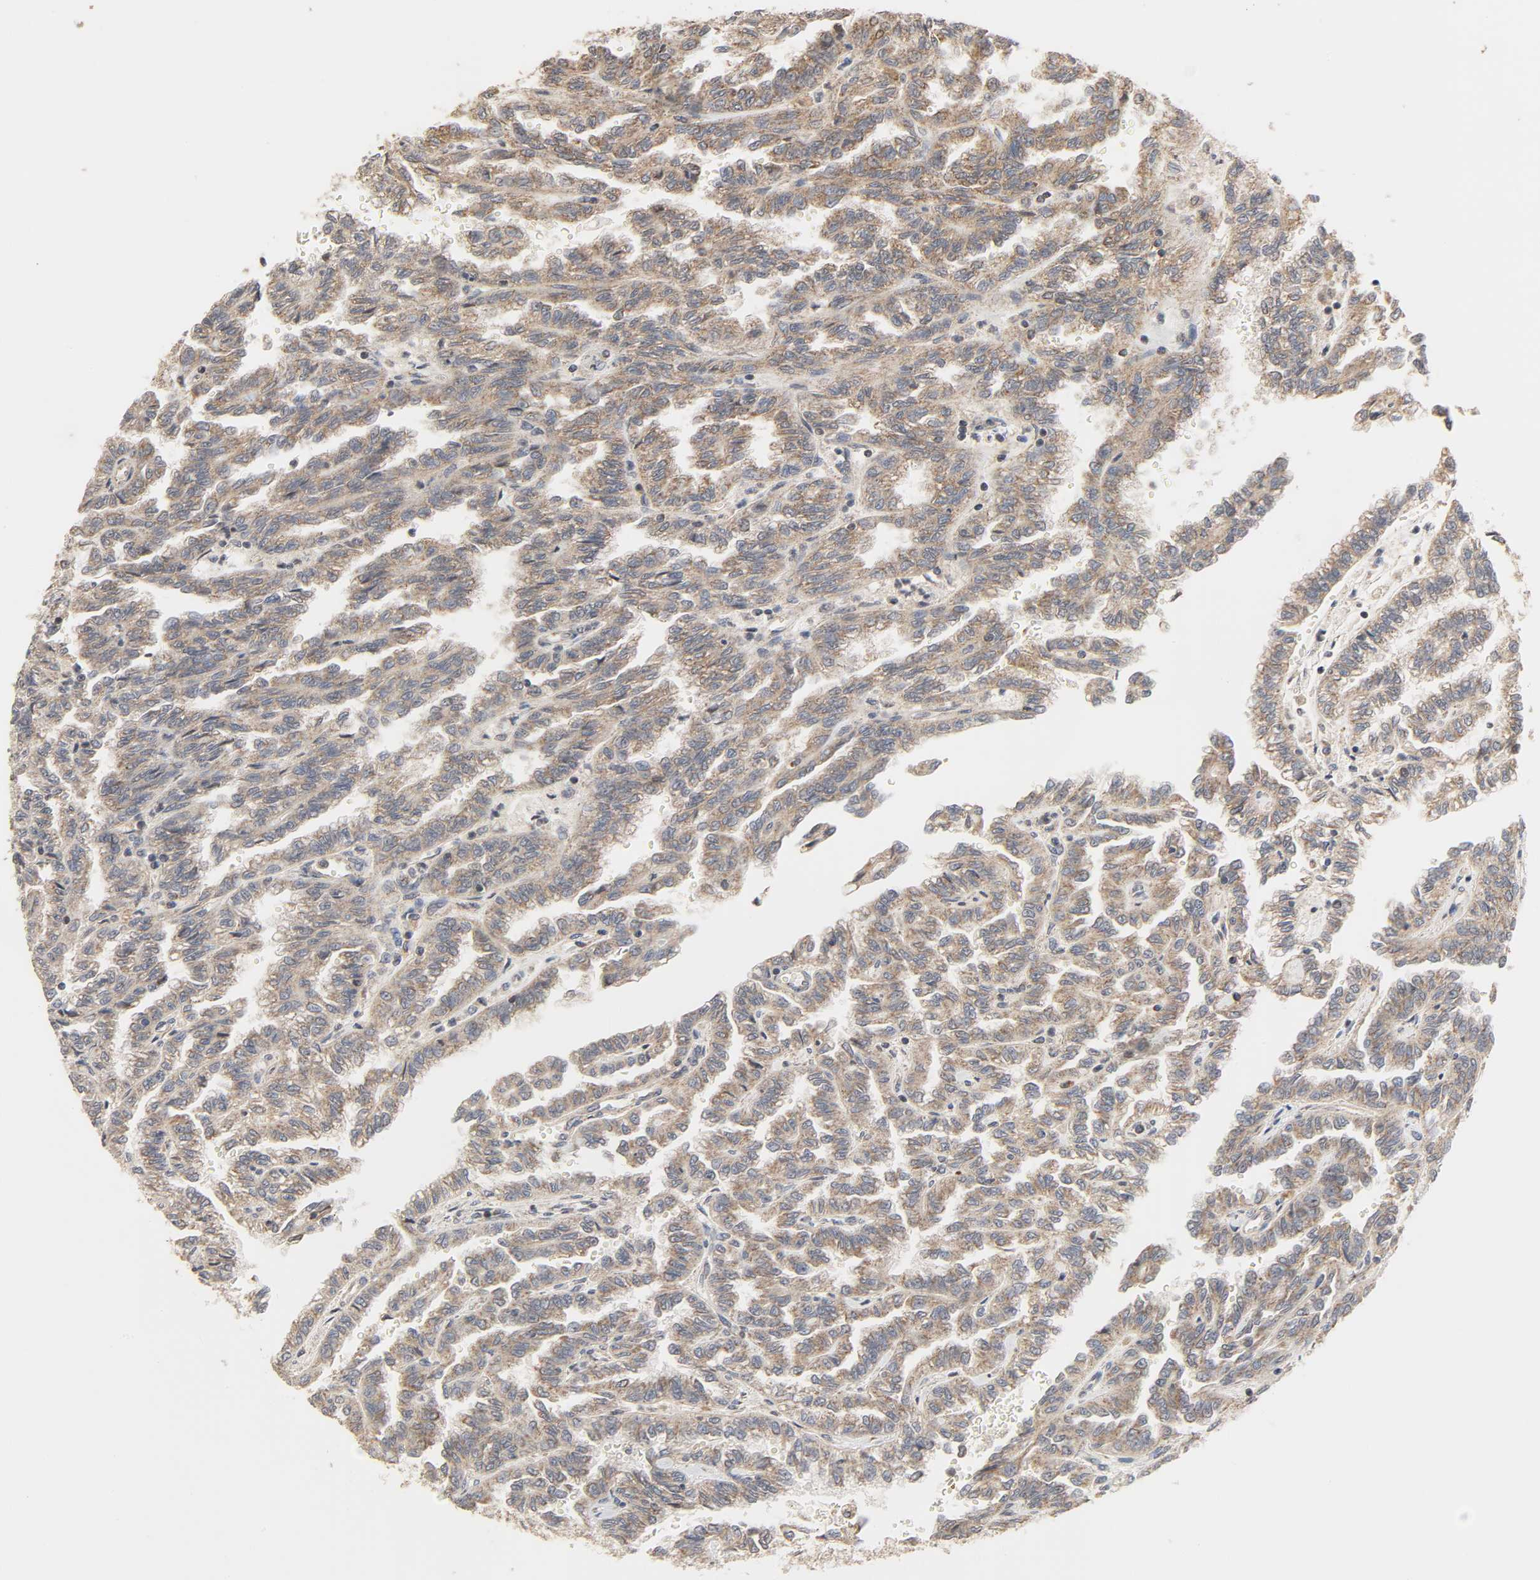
{"staining": {"intensity": "weak", "quantity": ">75%", "location": "cytoplasmic/membranous"}, "tissue": "renal cancer", "cell_type": "Tumor cells", "image_type": "cancer", "snomed": [{"axis": "morphology", "description": "Inflammation, NOS"}, {"axis": "morphology", "description": "Adenocarcinoma, NOS"}, {"axis": "topography", "description": "Kidney"}], "caption": "Renal cancer stained with a brown dye shows weak cytoplasmic/membranous positive staining in about >75% of tumor cells.", "gene": "CLEC4E", "patient": {"sex": "male", "age": 68}}